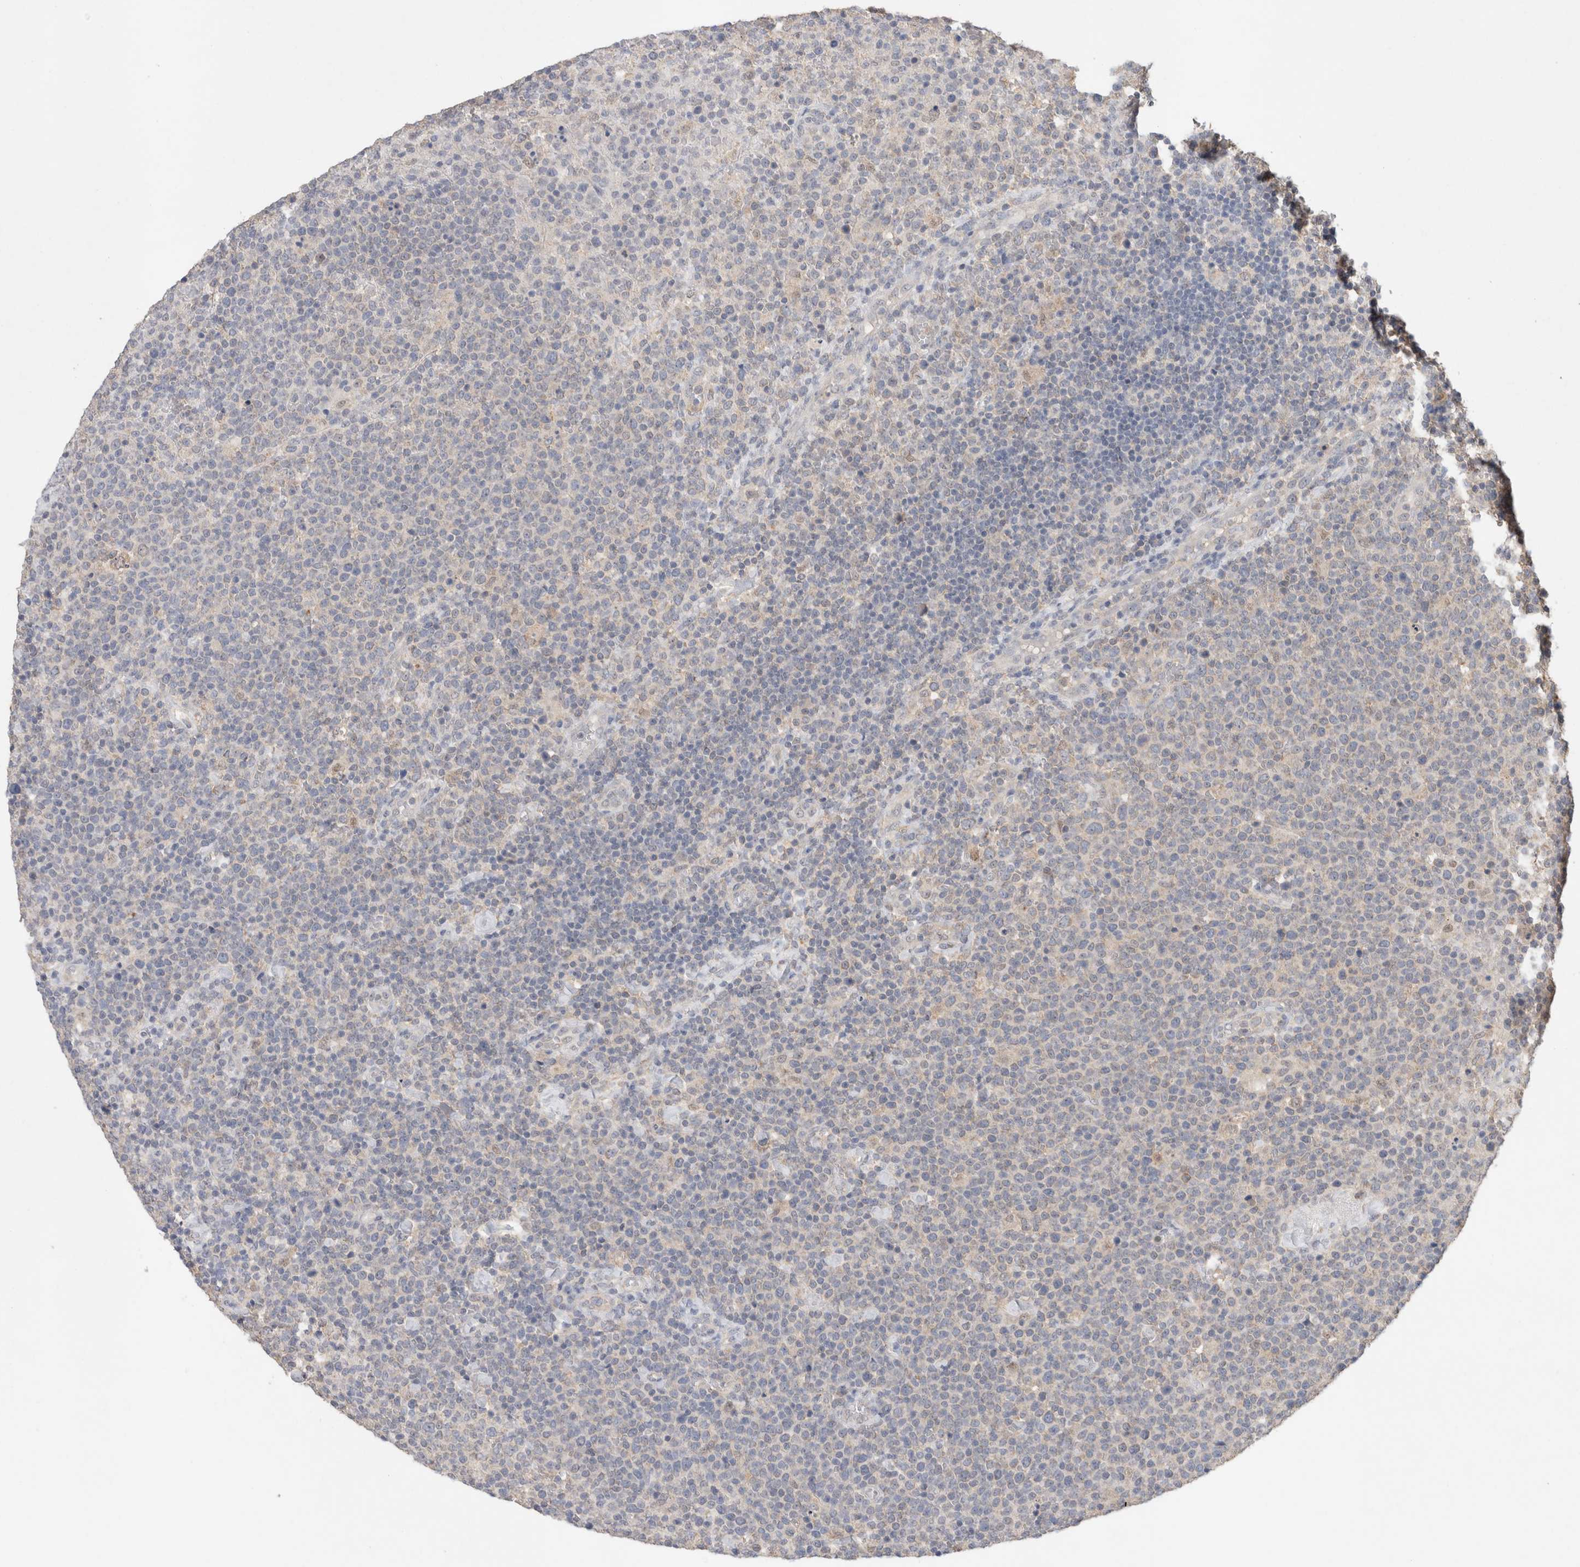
{"staining": {"intensity": "negative", "quantity": "none", "location": "none"}, "tissue": "lymphoma", "cell_type": "Tumor cells", "image_type": "cancer", "snomed": [{"axis": "morphology", "description": "Malignant lymphoma, non-Hodgkin's type, High grade"}, {"axis": "topography", "description": "Lymph node"}], "caption": "Immunohistochemical staining of human high-grade malignant lymphoma, non-Hodgkin's type shows no significant expression in tumor cells.", "gene": "RAB14", "patient": {"sex": "male", "age": 61}}